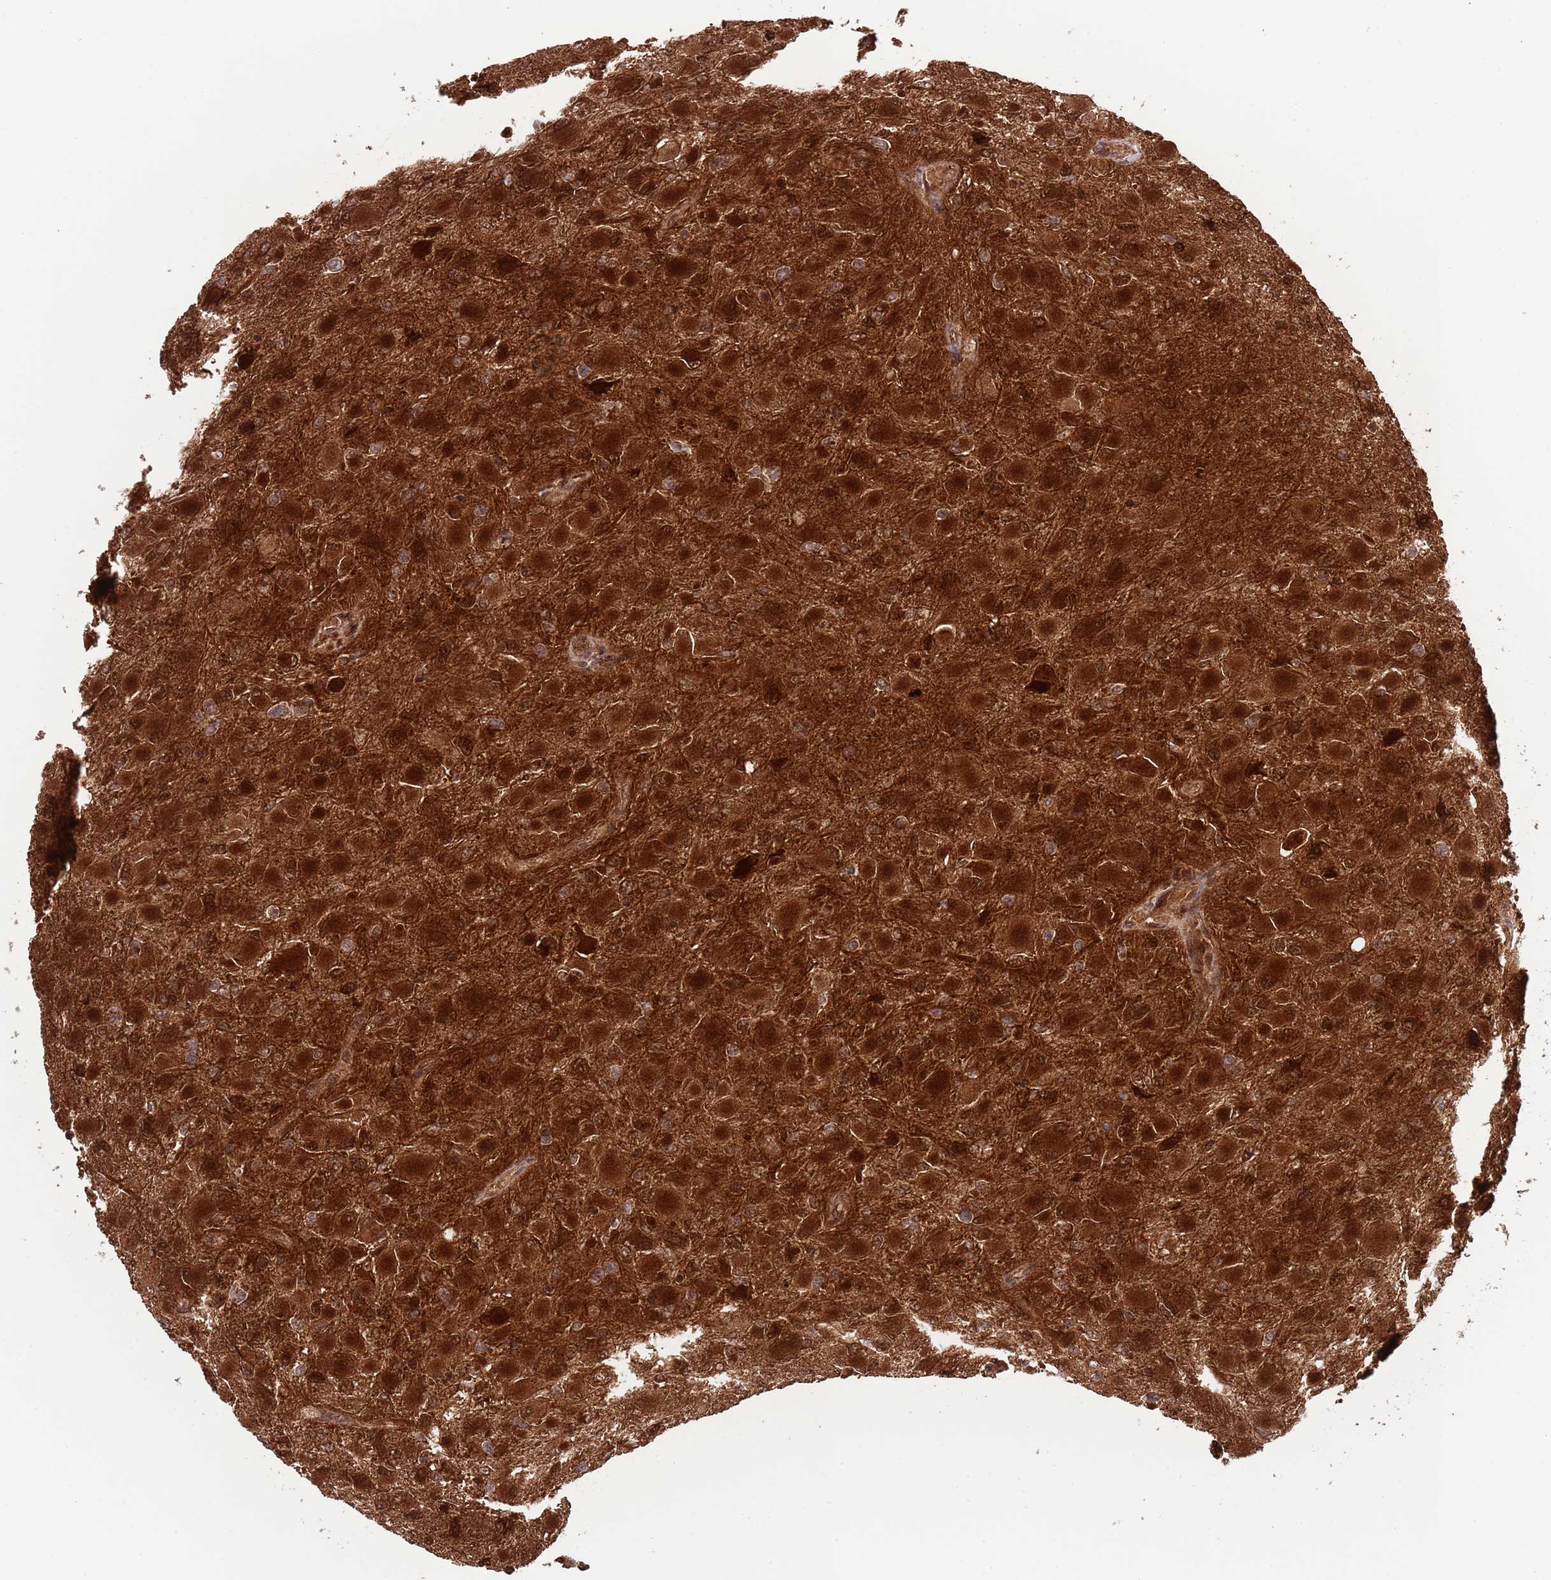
{"staining": {"intensity": "strong", "quantity": ">75%", "location": "cytoplasmic/membranous,nuclear"}, "tissue": "glioma", "cell_type": "Tumor cells", "image_type": "cancer", "snomed": [{"axis": "morphology", "description": "Glioma, malignant, High grade"}, {"axis": "topography", "description": "Cerebral cortex"}], "caption": "Immunohistochemical staining of malignant glioma (high-grade) shows high levels of strong cytoplasmic/membranous and nuclear protein expression in about >75% of tumor cells.", "gene": "HDHD2", "patient": {"sex": "female", "age": 36}}